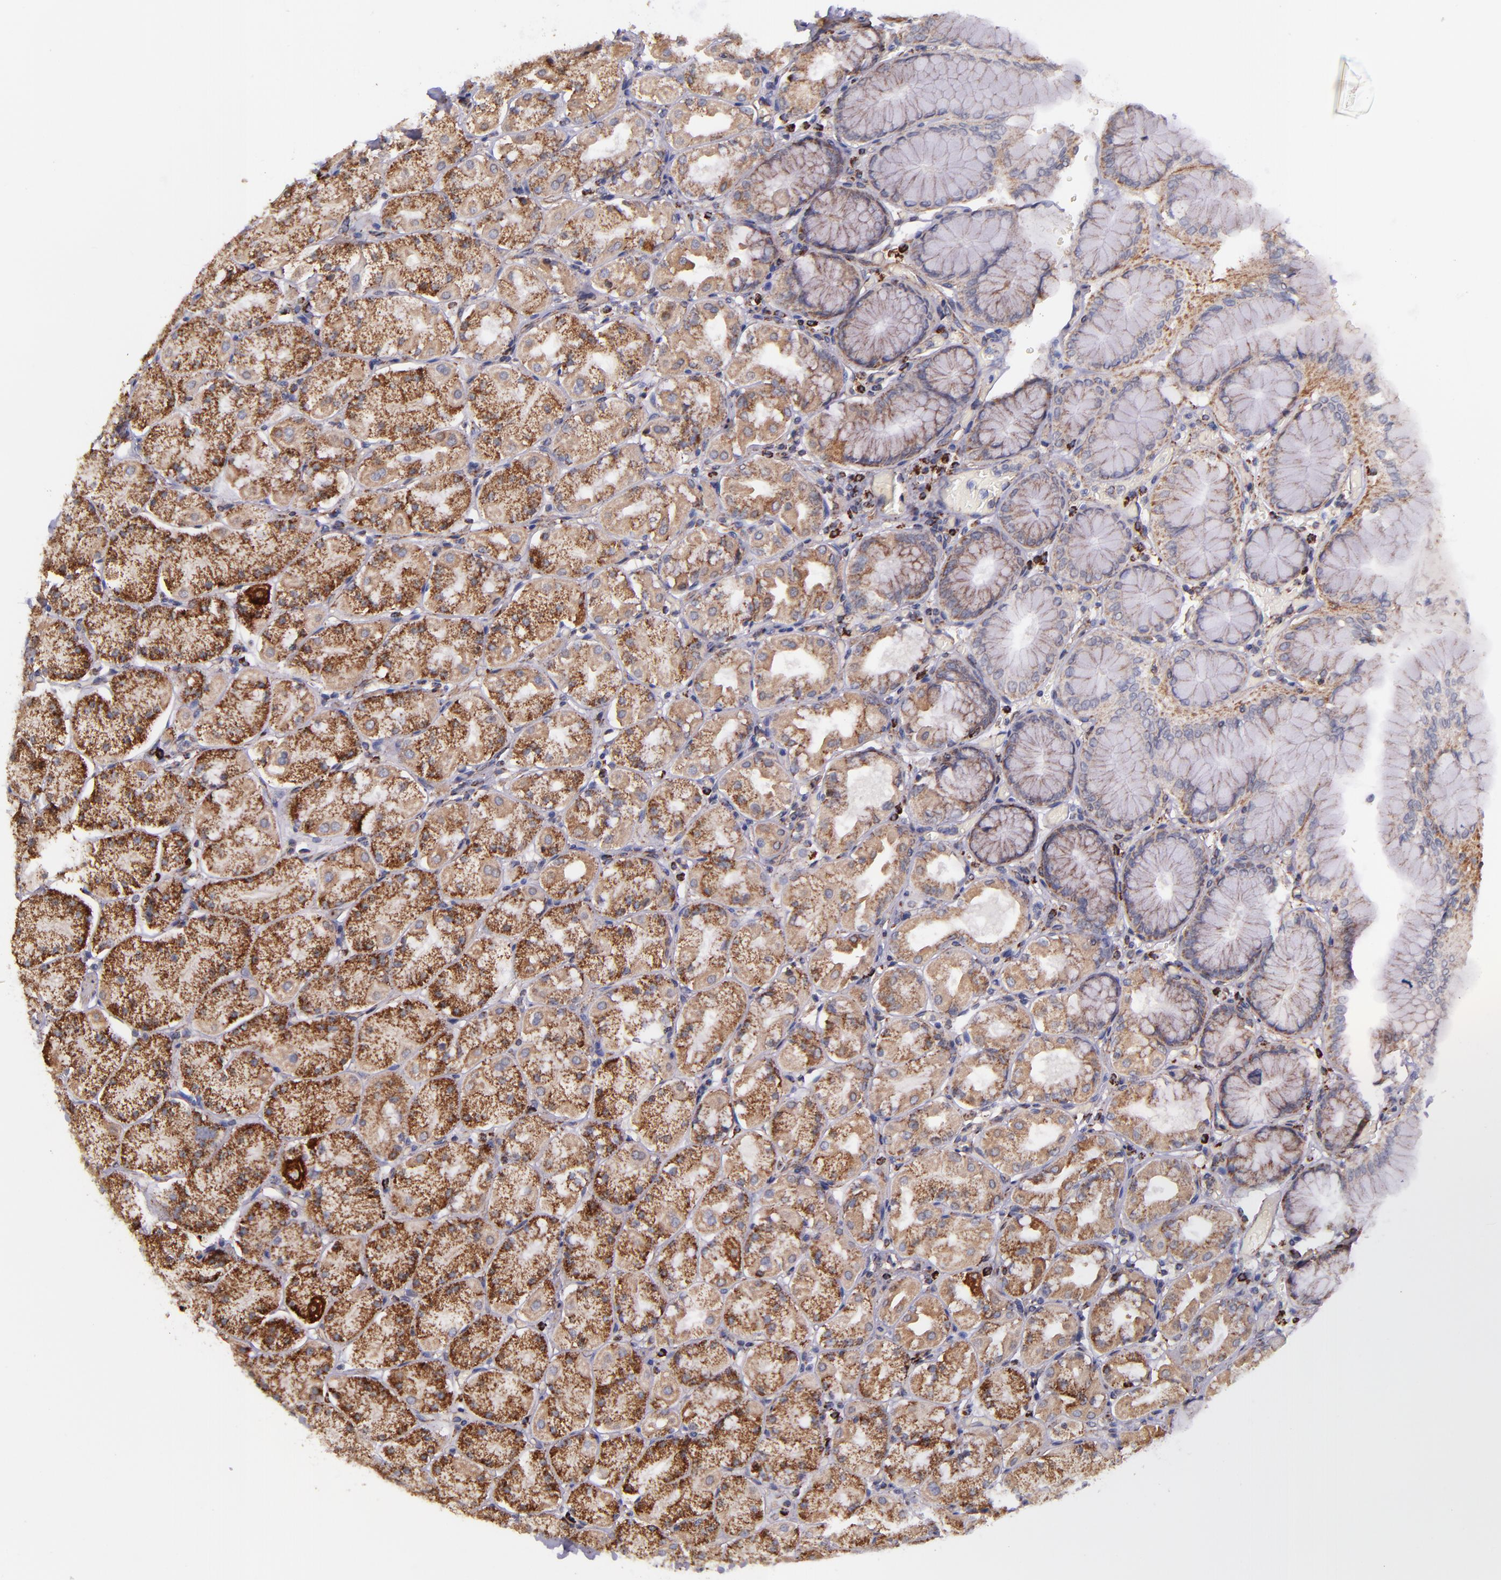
{"staining": {"intensity": "moderate", "quantity": "25%-75%", "location": "cytoplasmic/membranous"}, "tissue": "stomach", "cell_type": "Glandular cells", "image_type": "normal", "snomed": [{"axis": "morphology", "description": "Normal tissue, NOS"}, {"axis": "topography", "description": "Stomach, upper"}, {"axis": "topography", "description": "Stomach"}], "caption": "A medium amount of moderate cytoplasmic/membranous positivity is identified in approximately 25%-75% of glandular cells in unremarkable stomach. Nuclei are stained in blue.", "gene": "IDH3G", "patient": {"sex": "male", "age": 76}}